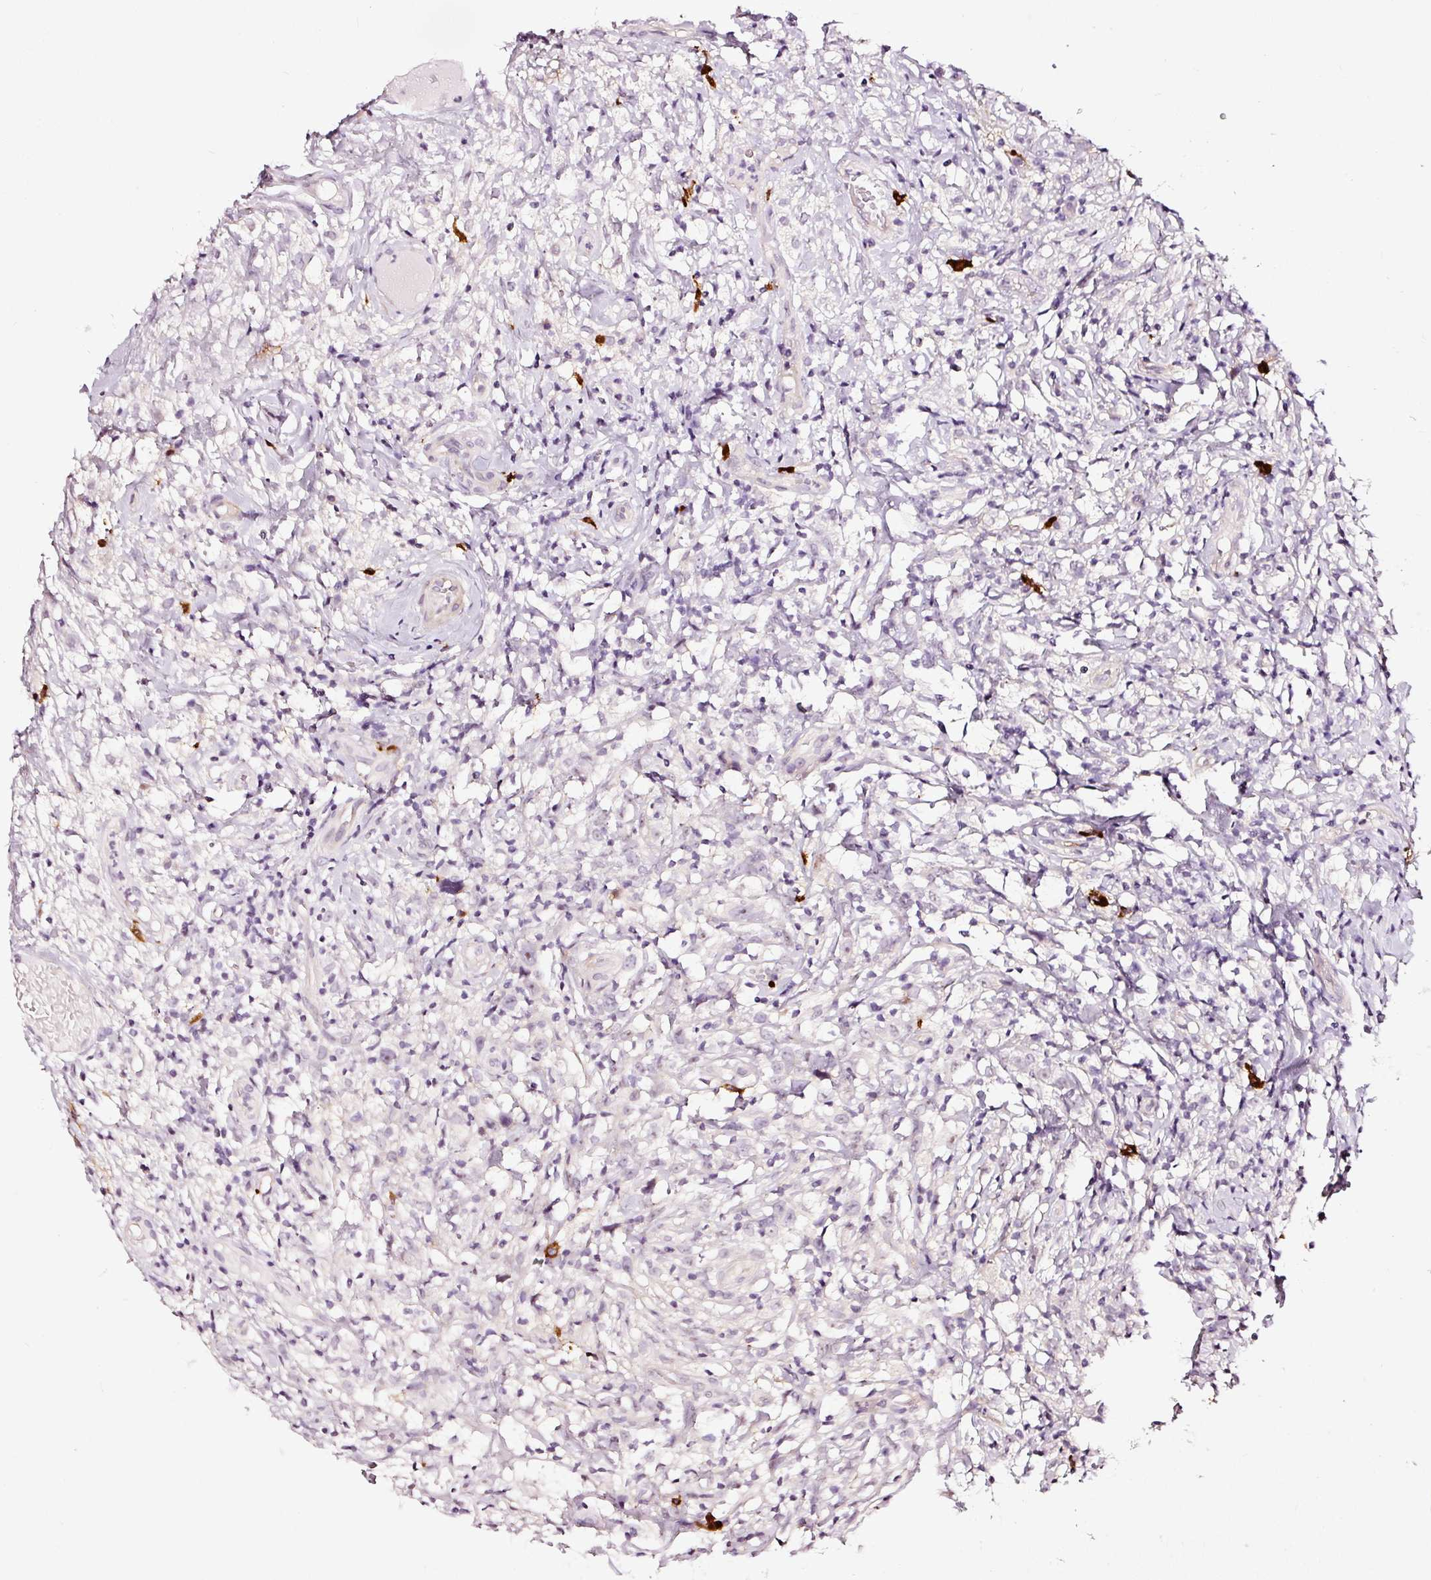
{"staining": {"intensity": "negative", "quantity": "none", "location": "none"}, "tissue": "lymphoma", "cell_type": "Tumor cells", "image_type": "cancer", "snomed": [{"axis": "morphology", "description": "Hodgkin's disease, NOS"}, {"axis": "topography", "description": "No Tissue"}], "caption": "A photomicrograph of lymphoma stained for a protein demonstrates no brown staining in tumor cells.", "gene": "UTP14A", "patient": {"sex": "female", "age": 21}}